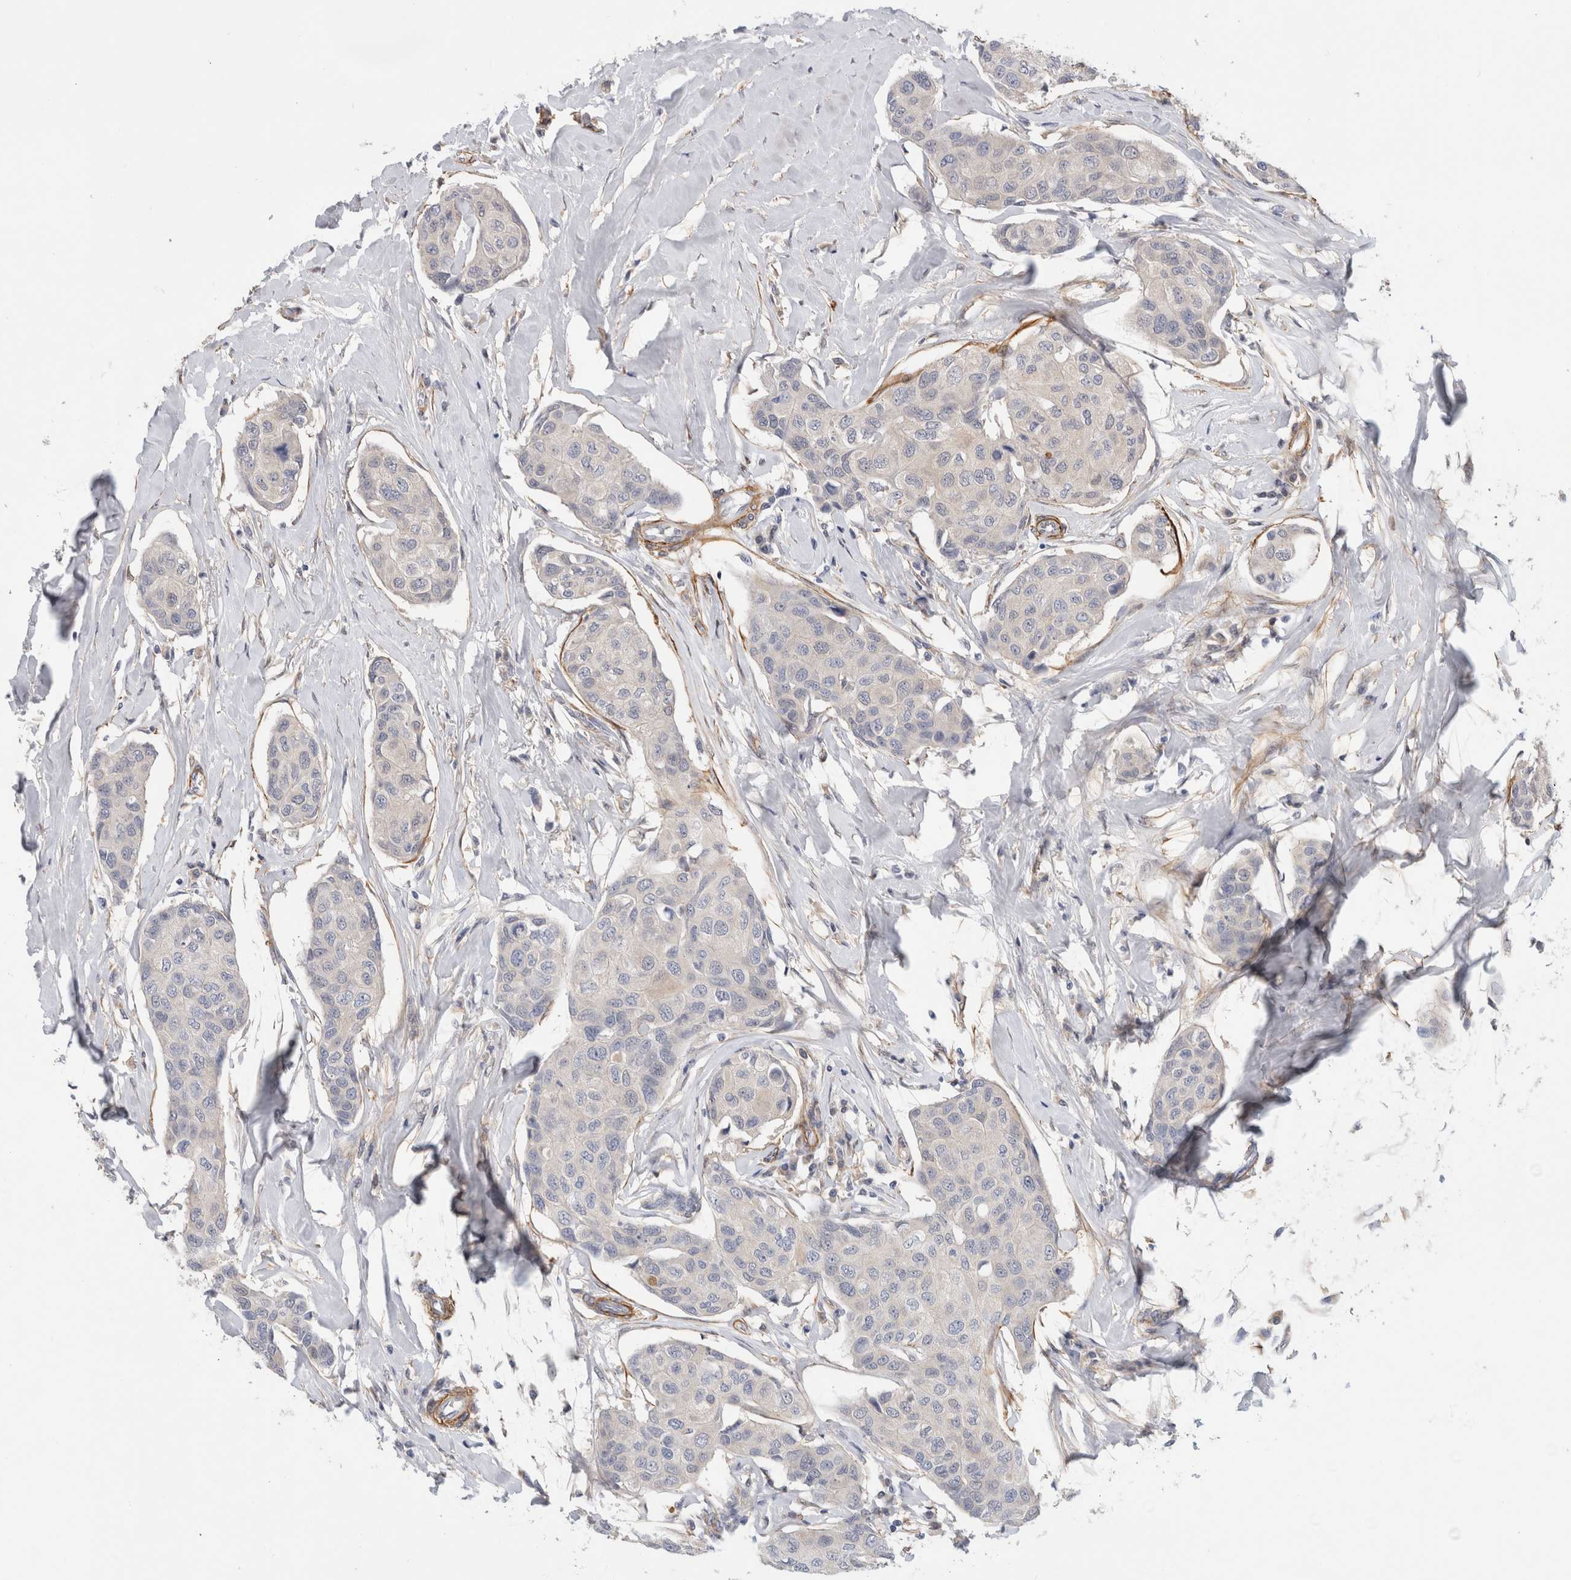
{"staining": {"intensity": "negative", "quantity": "none", "location": "none"}, "tissue": "breast cancer", "cell_type": "Tumor cells", "image_type": "cancer", "snomed": [{"axis": "morphology", "description": "Duct carcinoma"}, {"axis": "topography", "description": "Breast"}], "caption": "Invasive ductal carcinoma (breast) was stained to show a protein in brown. There is no significant expression in tumor cells.", "gene": "PGM1", "patient": {"sex": "female", "age": 80}}